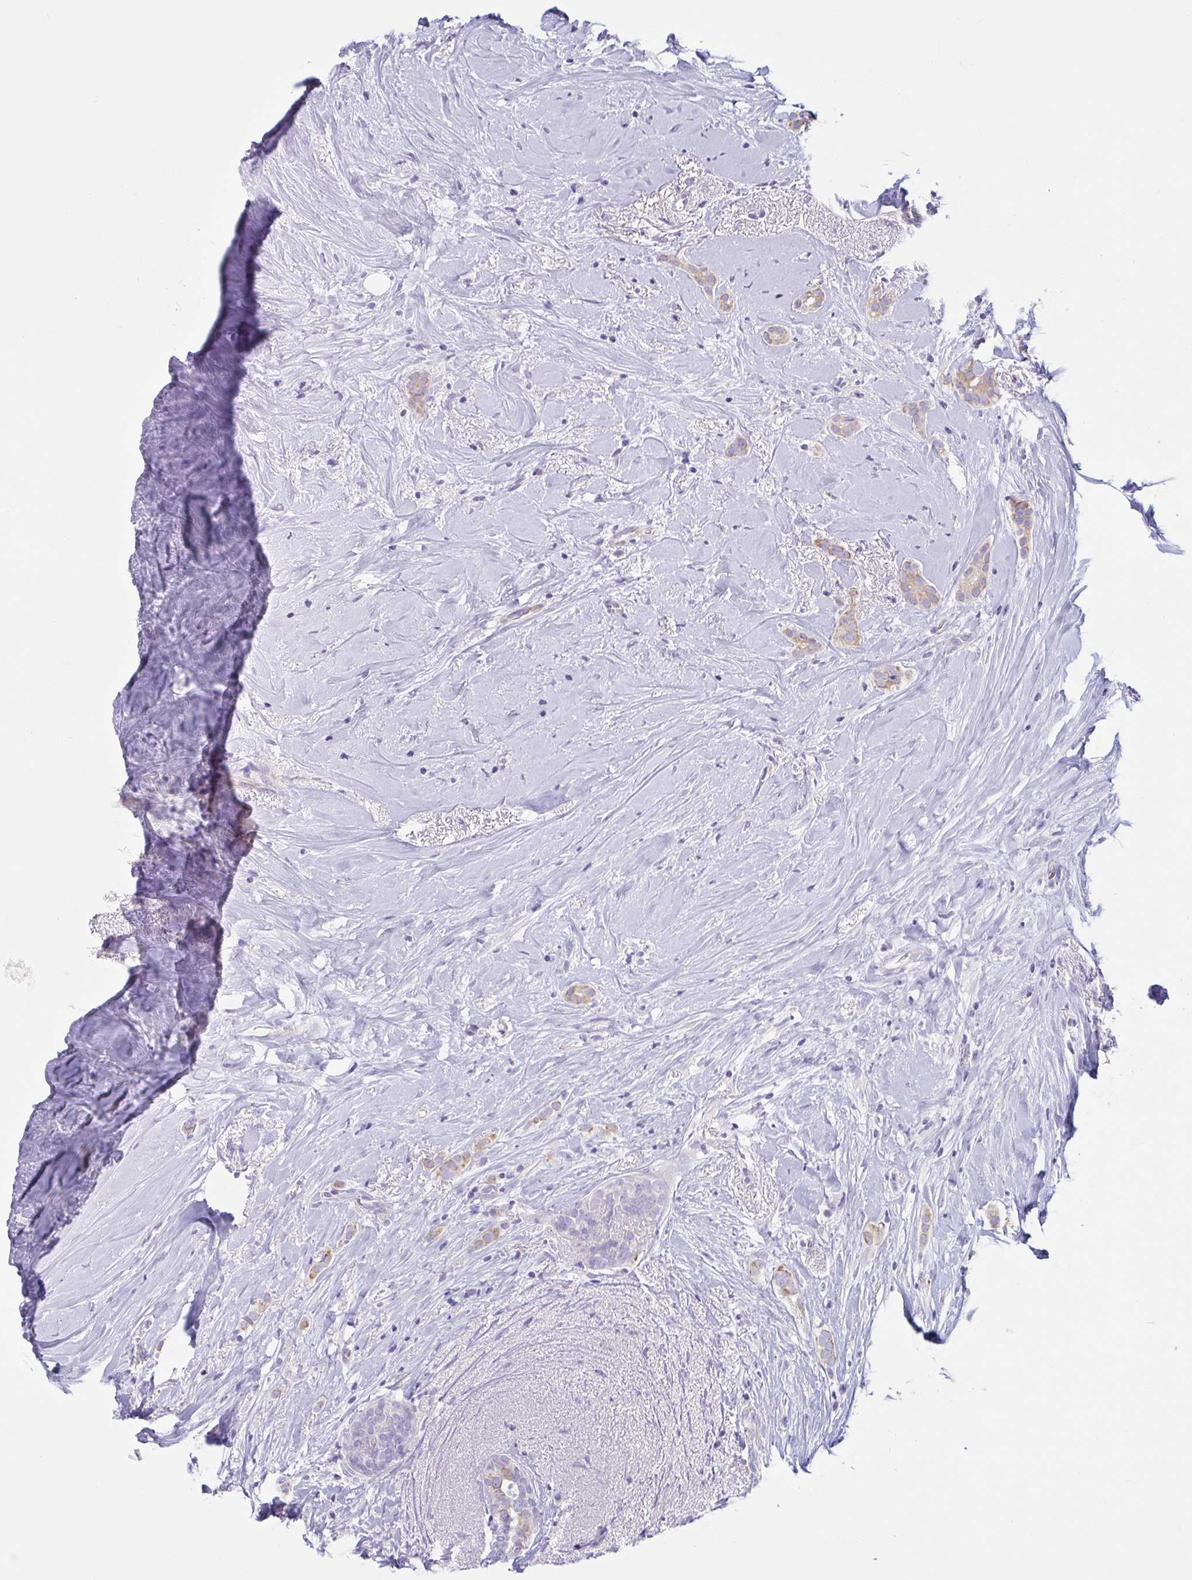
{"staining": {"intensity": "weak", "quantity": "25%-75%", "location": "cytoplasmic/membranous"}, "tissue": "breast cancer", "cell_type": "Tumor cells", "image_type": "cancer", "snomed": [{"axis": "morphology", "description": "Duct carcinoma"}, {"axis": "topography", "description": "Breast"}], "caption": "This micrograph shows immunohistochemistry (IHC) staining of human breast cancer, with low weak cytoplasmic/membranous positivity in about 25%-75% of tumor cells.", "gene": "TNNI2", "patient": {"sex": "female", "age": 65}}